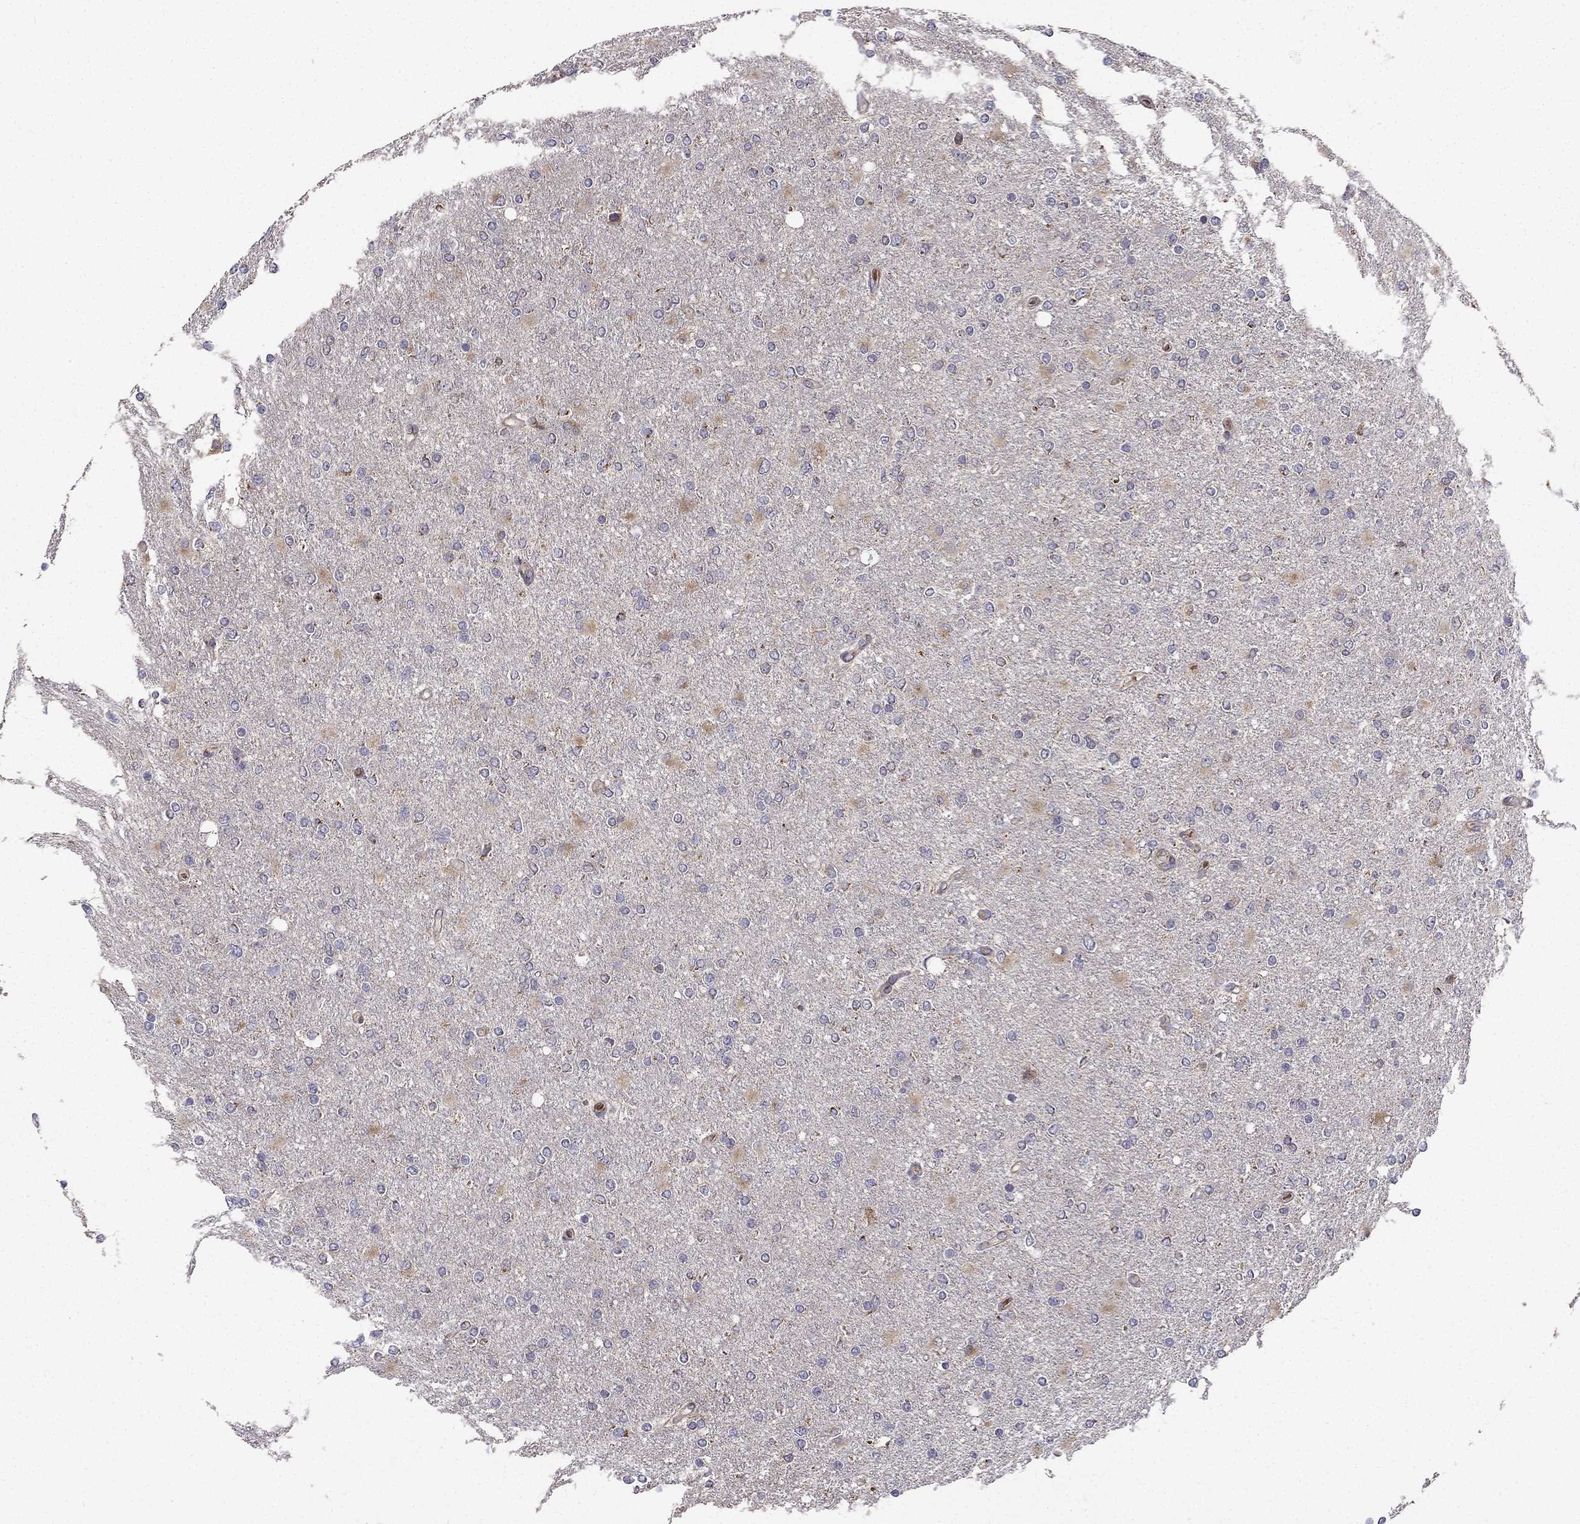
{"staining": {"intensity": "negative", "quantity": "none", "location": "none"}, "tissue": "glioma", "cell_type": "Tumor cells", "image_type": "cancer", "snomed": [{"axis": "morphology", "description": "Glioma, malignant, High grade"}, {"axis": "topography", "description": "Cerebral cortex"}], "caption": "Tumor cells are negative for brown protein staining in malignant glioma (high-grade).", "gene": "B4GALT7", "patient": {"sex": "male", "age": 70}}